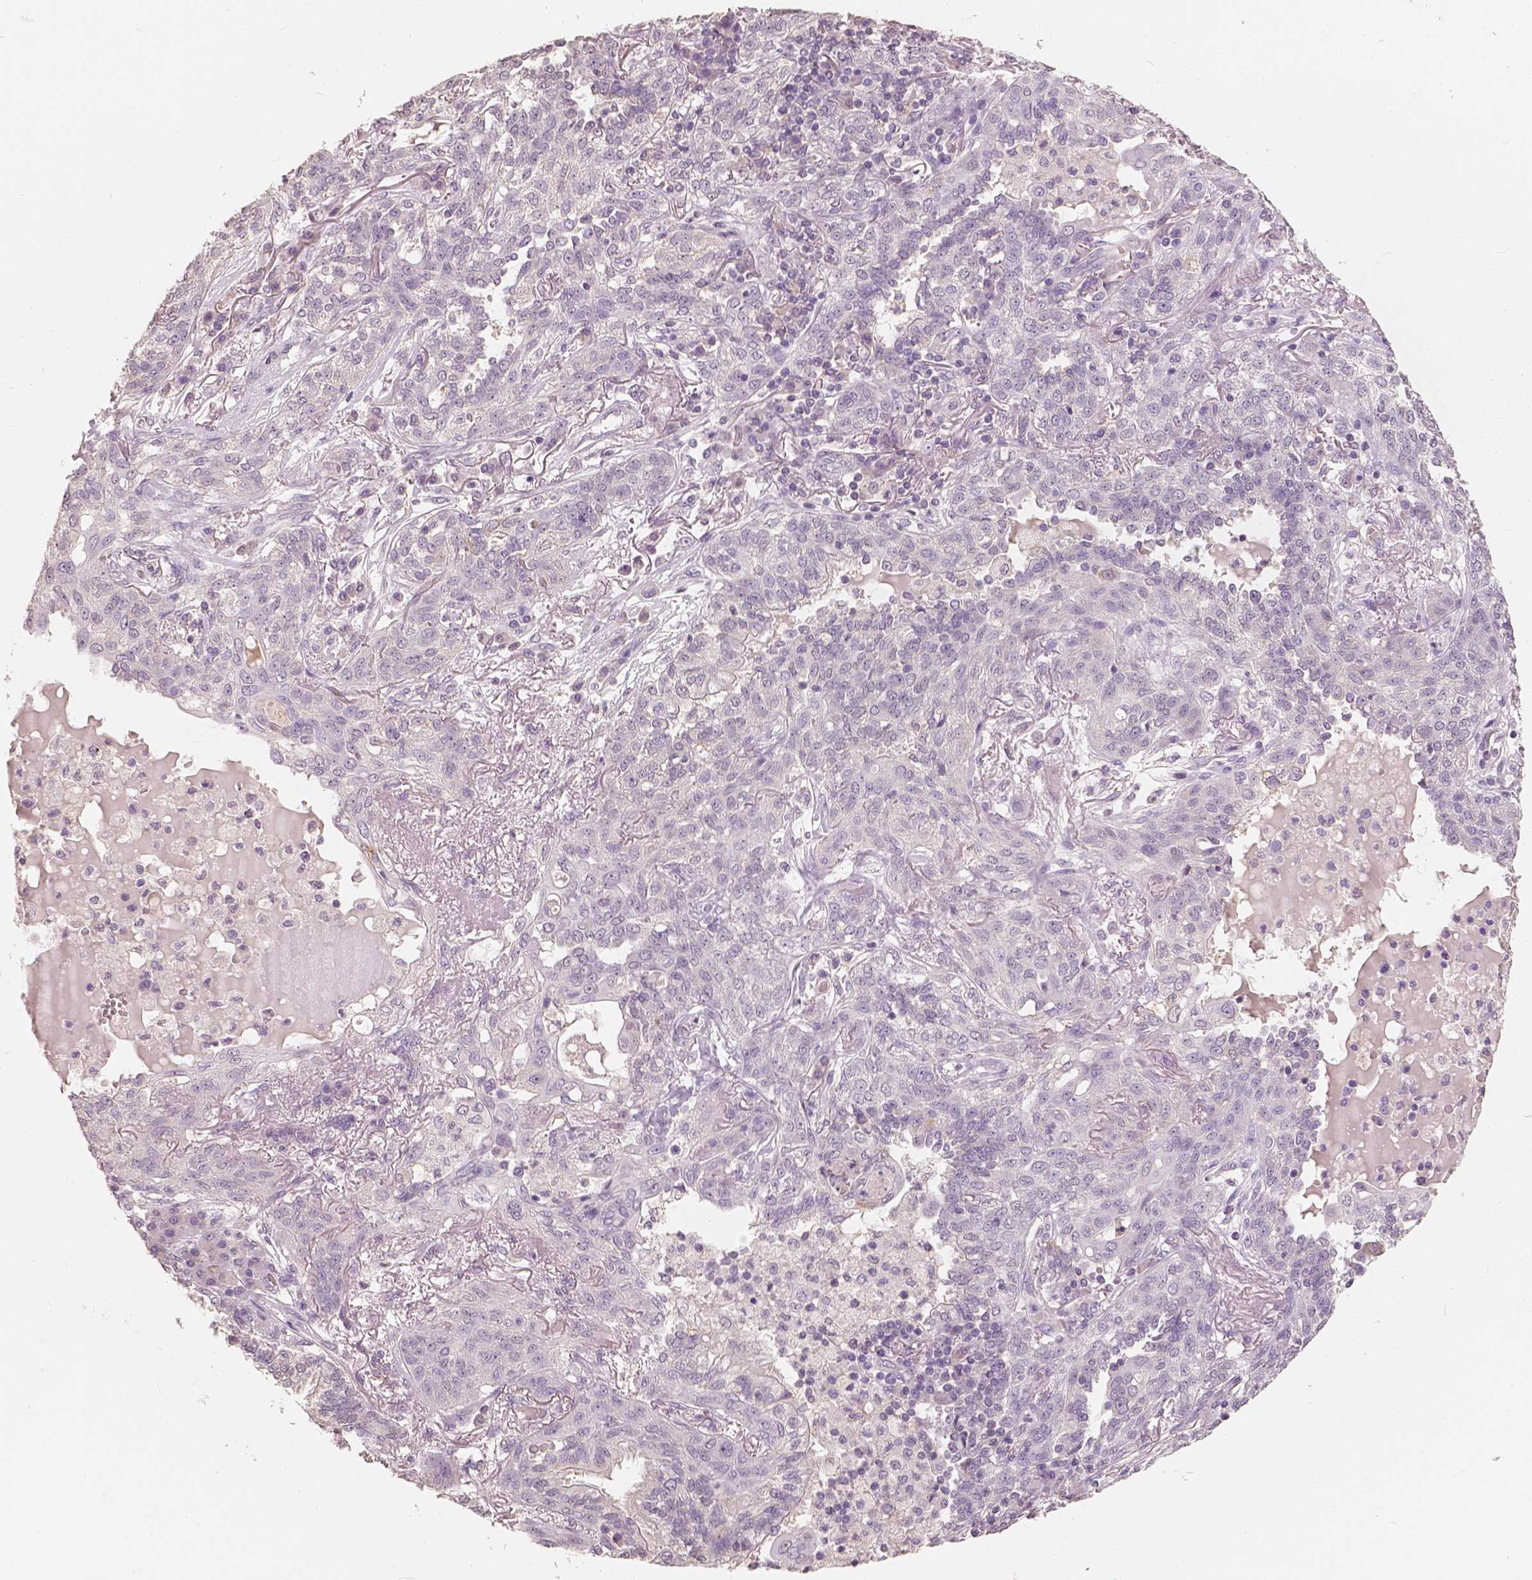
{"staining": {"intensity": "negative", "quantity": "none", "location": "none"}, "tissue": "lung cancer", "cell_type": "Tumor cells", "image_type": "cancer", "snomed": [{"axis": "morphology", "description": "Squamous cell carcinoma, NOS"}, {"axis": "topography", "description": "Lung"}], "caption": "Immunohistochemistry (IHC) of human lung cancer shows no positivity in tumor cells.", "gene": "SAT2", "patient": {"sex": "female", "age": 70}}